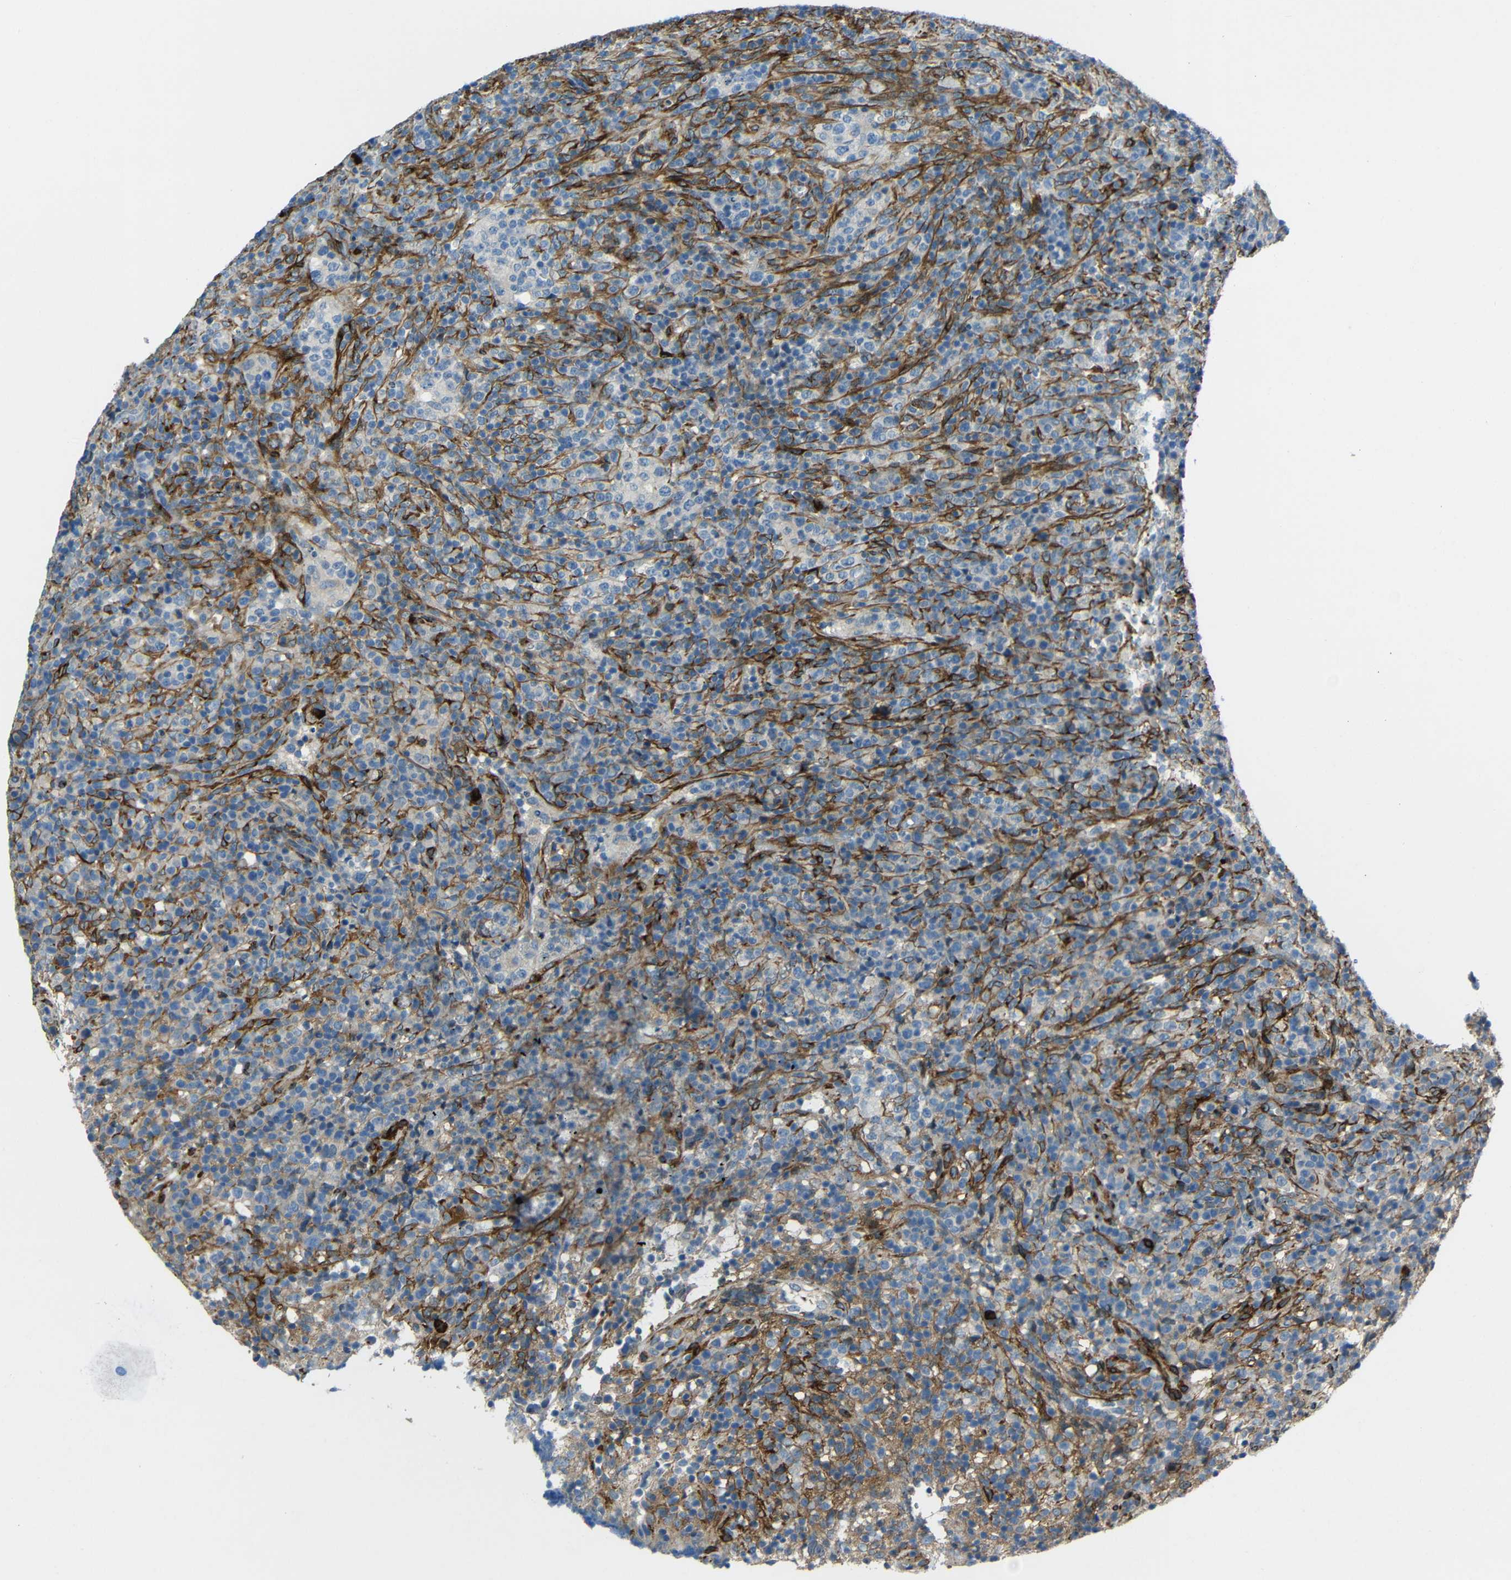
{"staining": {"intensity": "negative", "quantity": "none", "location": "none"}, "tissue": "lymphoma", "cell_type": "Tumor cells", "image_type": "cancer", "snomed": [{"axis": "morphology", "description": "Malignant lymphoma, non-Hodgkin's type, High grade"}, {"axis": "topography", "description": "Lymph node"}], "caption": "Immunohistochemical staining of lymphoma reveals no significant expression in tumor cells. (Brightfield microscopy of DAB IHC at high magnification).", "gene": "DCLK1", "patient": {"sex": "female", "age": 76}}